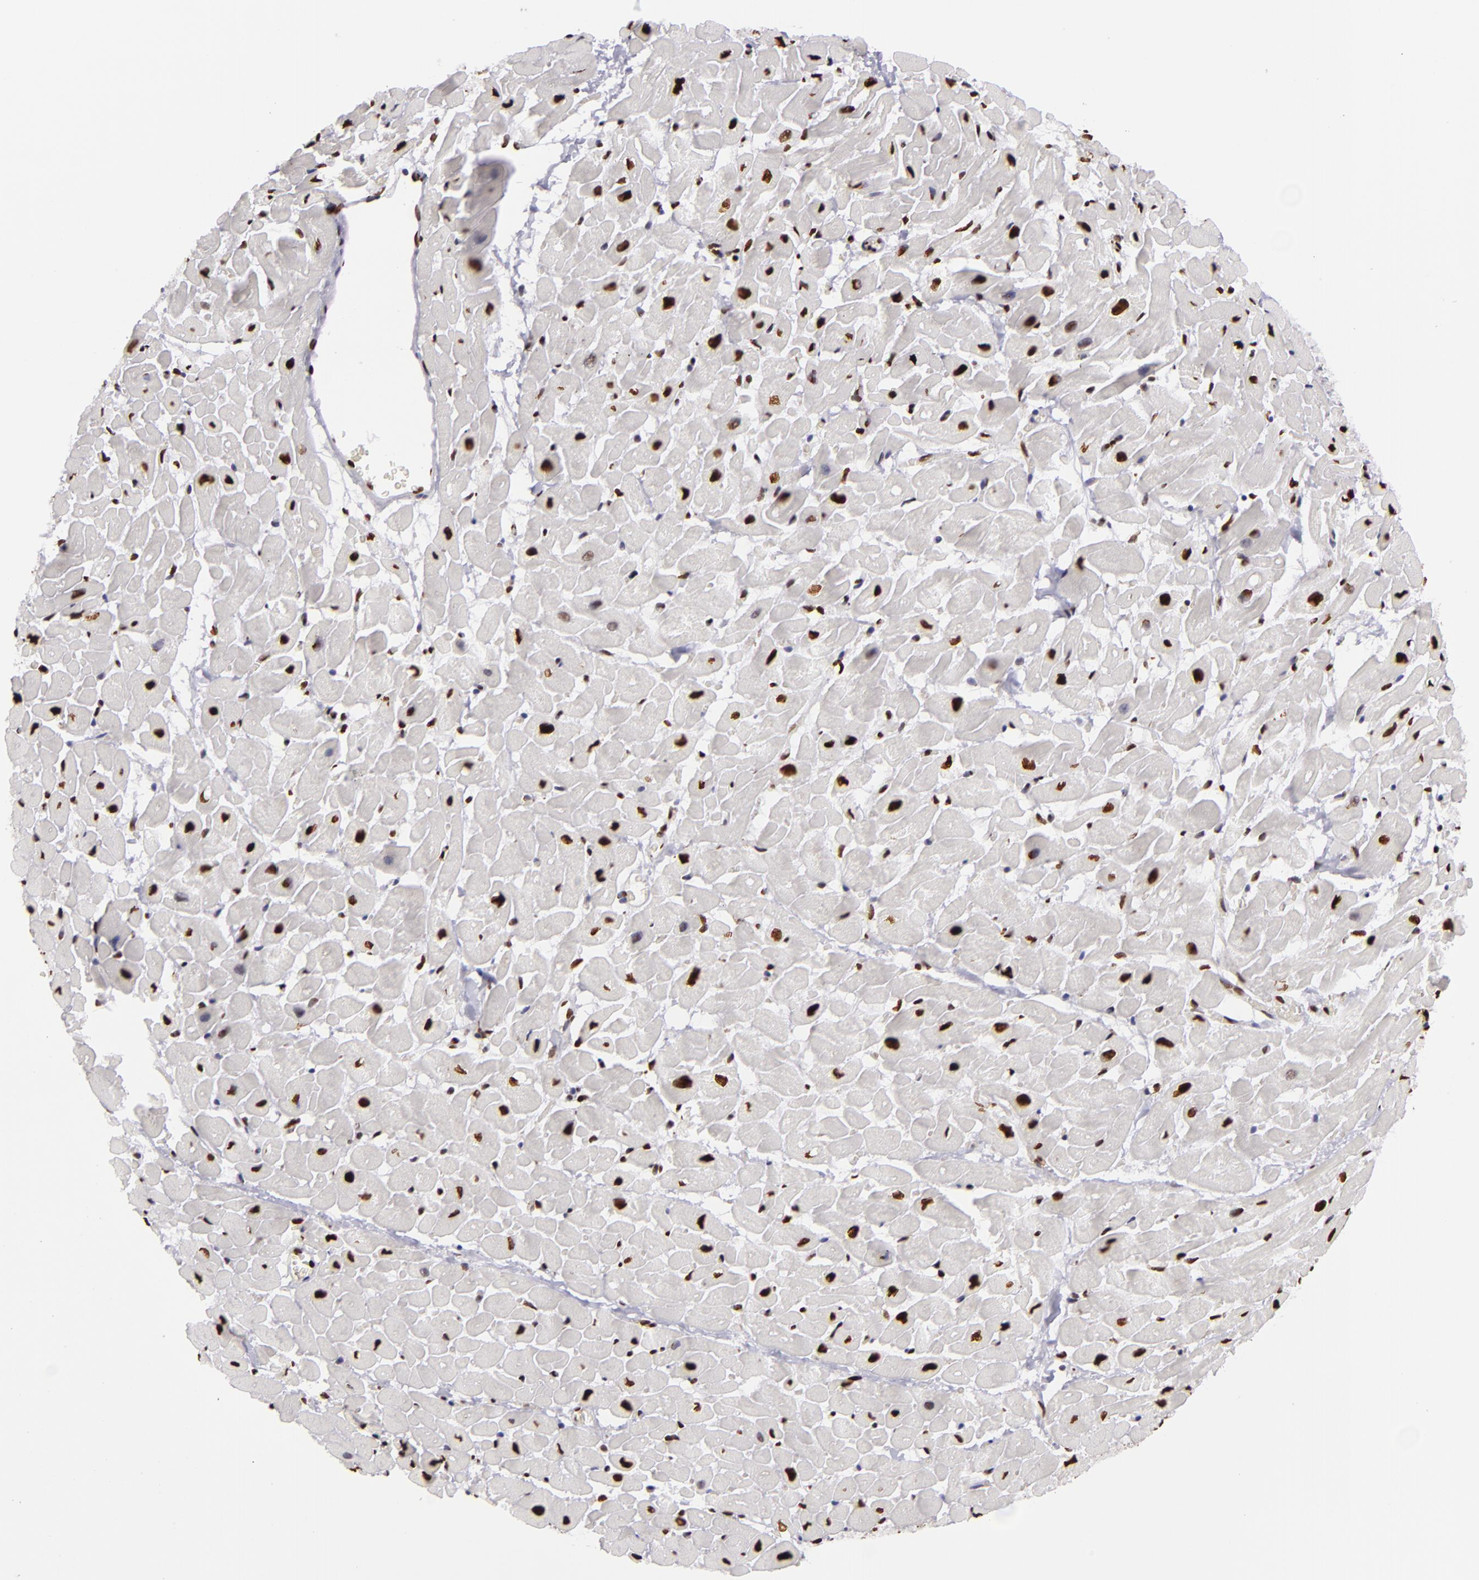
{"staining": {"intensity": "strong", "quantity": ">75%", "location": "nuclear"}, "tissue": "heart muscle", "cell_type": "Cardiomyocytes", "image_type": "normal", "snomed": [{"axis": "morphology", "description": "Normal tissue, NOS"}, {"axis": "topography", "description": "Heart"}], "caption": "Protein expression analysis of benign heart muscle reveals strong nuclear expression in approximately >75% of cardiomyocytes.", "gene": "SAFB", "patient": {"sex": "male", "age": 45}}